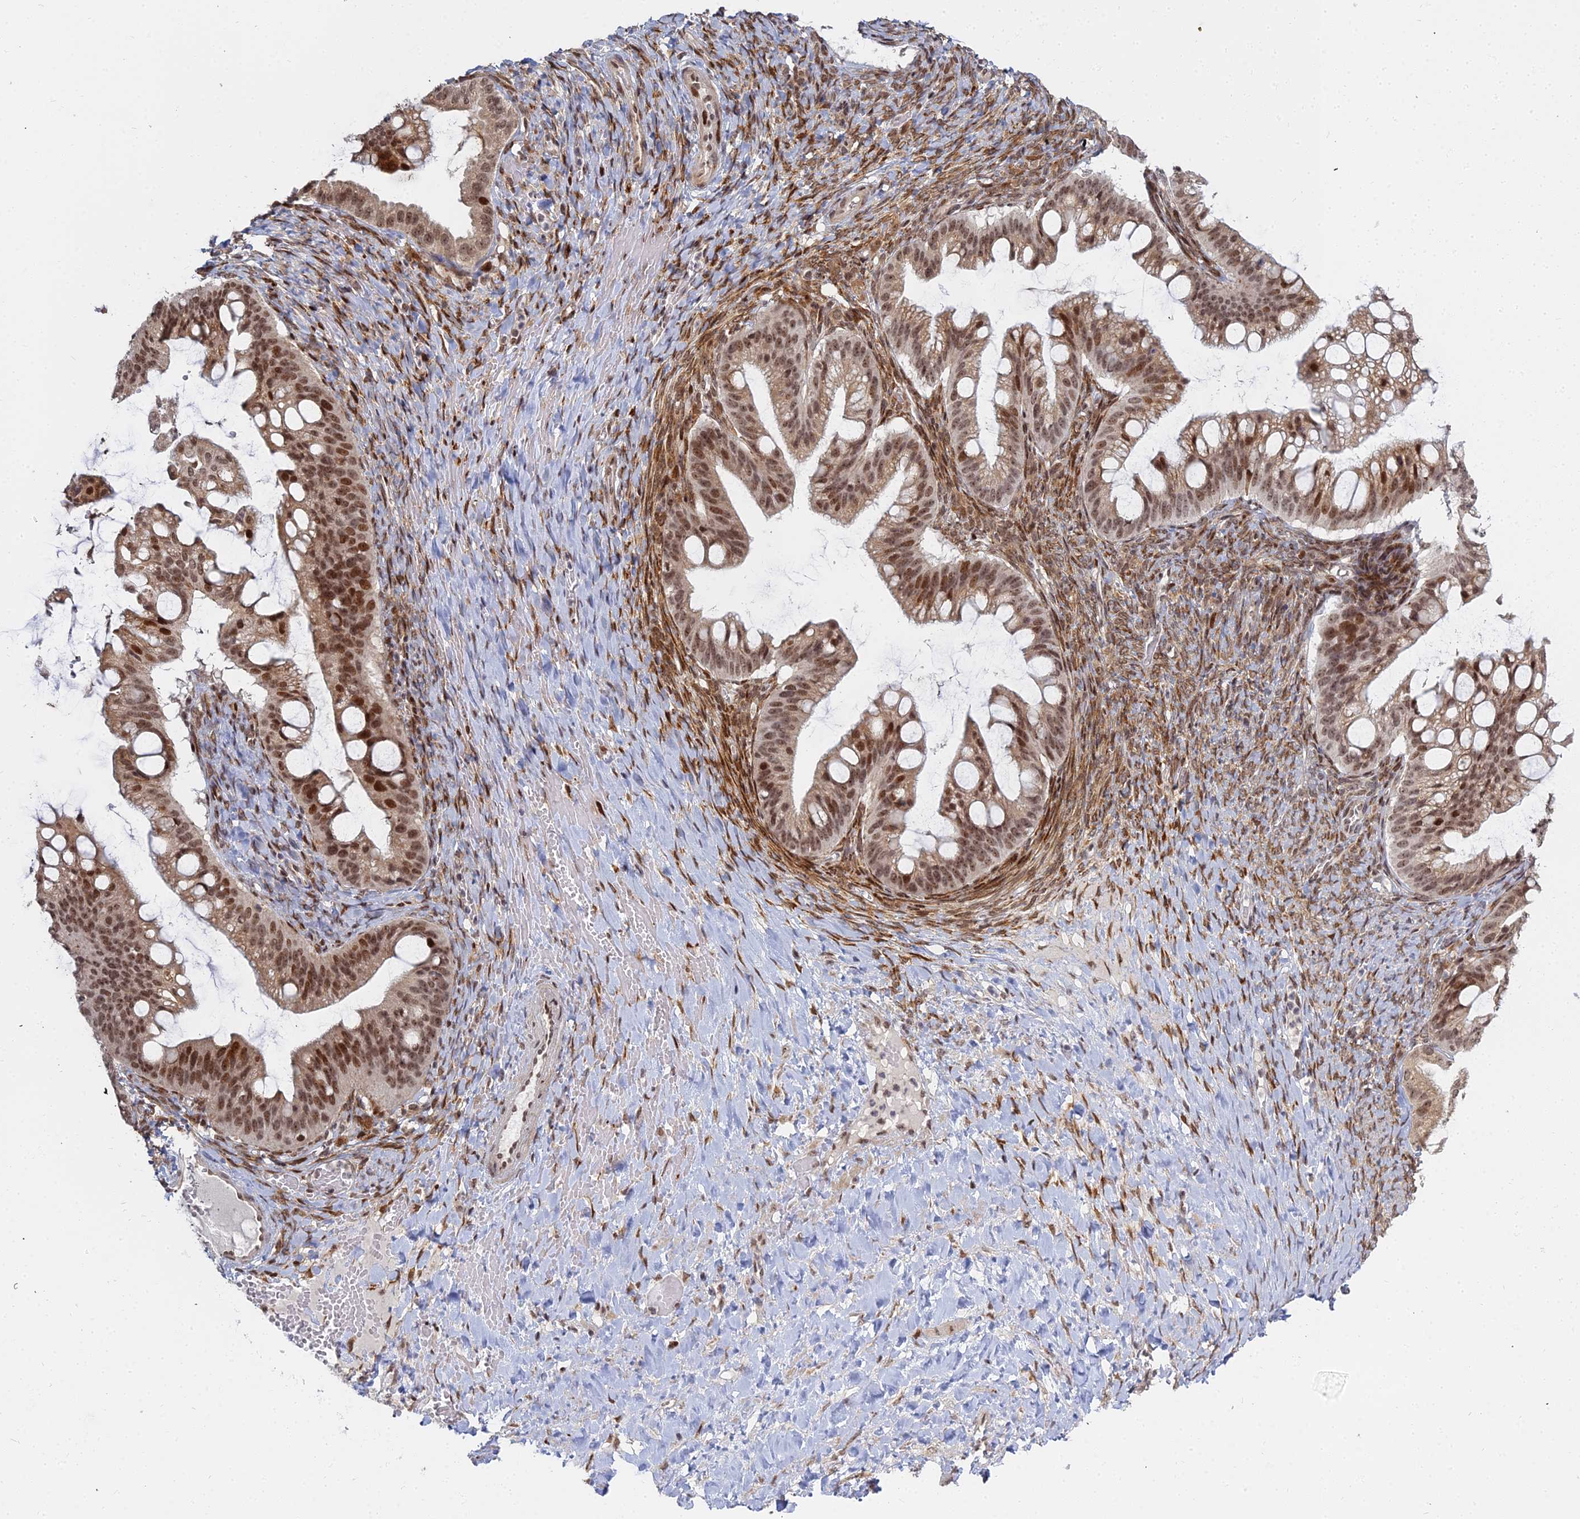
{"staining": {"intensity": "moderate", "quantity": ">75%", "location": "cytoplasmic/membranous,nuclear"}, "tissue": "ovarian cancer", "cell_type": "Tumor cells", "image_type": "cancer", "snomed": [{"axis": "morphology", "description": "Cystadenocarcinoma, mucinous, NOS"}, {"axis": "topography", "description": "Ovary"}], "caption": "Protein staining of ovarian mucinous cystadenocarcinoma tissue shows moderate cytoplasmic/membranous and nuclear expression in about >75% of tumor cells.", "gene": "ABCA2", "patient": {"sex": "female", "age": 73}}